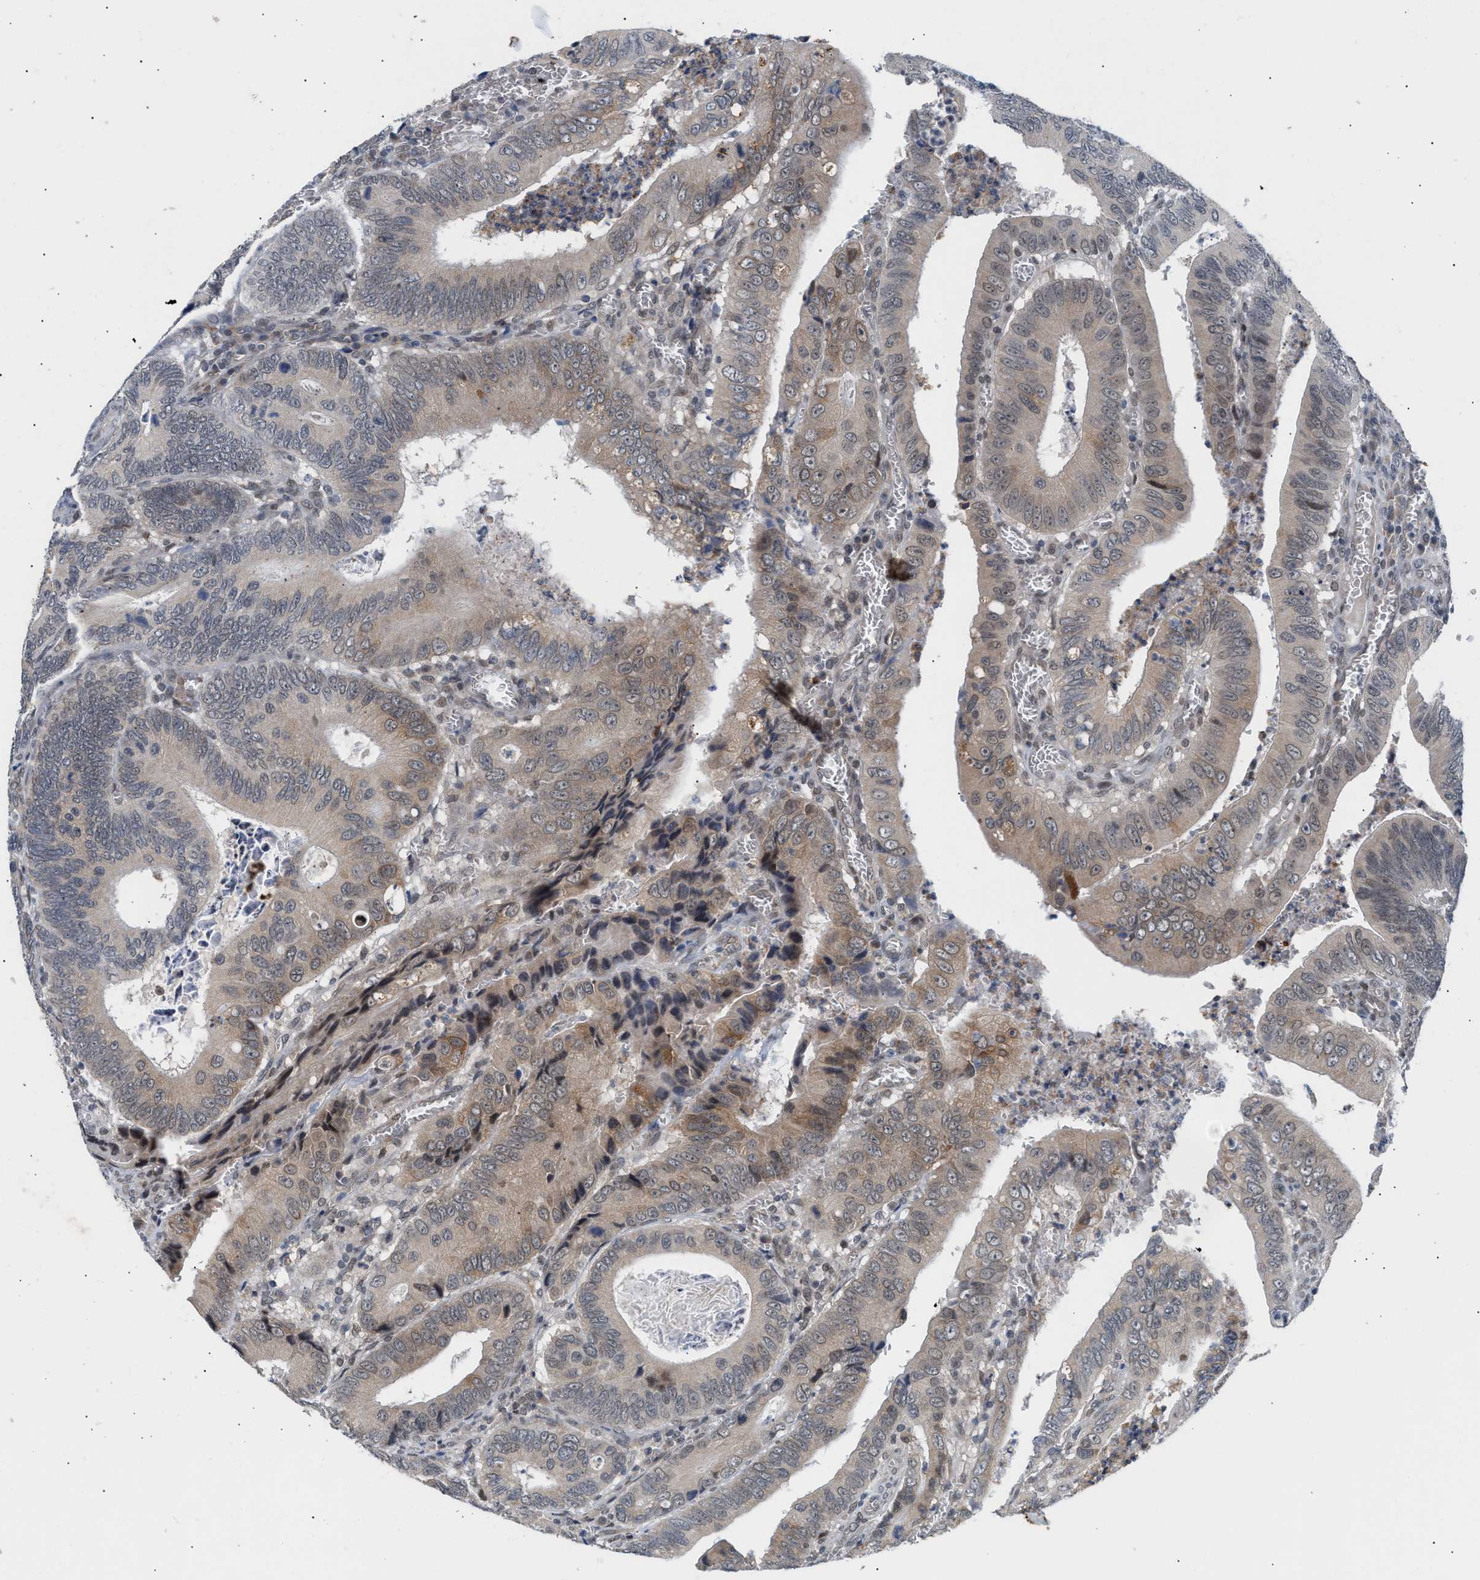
{"staining": {"intensity": "weak", "quantity": ">75%", "location": "cytoplasmic/membranous"}, "tissue": "colorectal cancer", "cell_type": "Tumor cells", "image_type": "cancer", "snomed": [{"axis": "morphology", "description": "Inflammation, NOS"}, {"axis": "morphology", "description": "Adenocarcinoma, NOS"}, {"axis": "topography", "description": "Colon"}], "caption": "Colorectal adenocarcinoma tissue shows weak cytoplasmic/membranous expression in approximately >75% of tumor cells, visualized by immunohistochemistry.", "gene": "TXNRD3", "patient": {"sex": "male", "age": 72}}